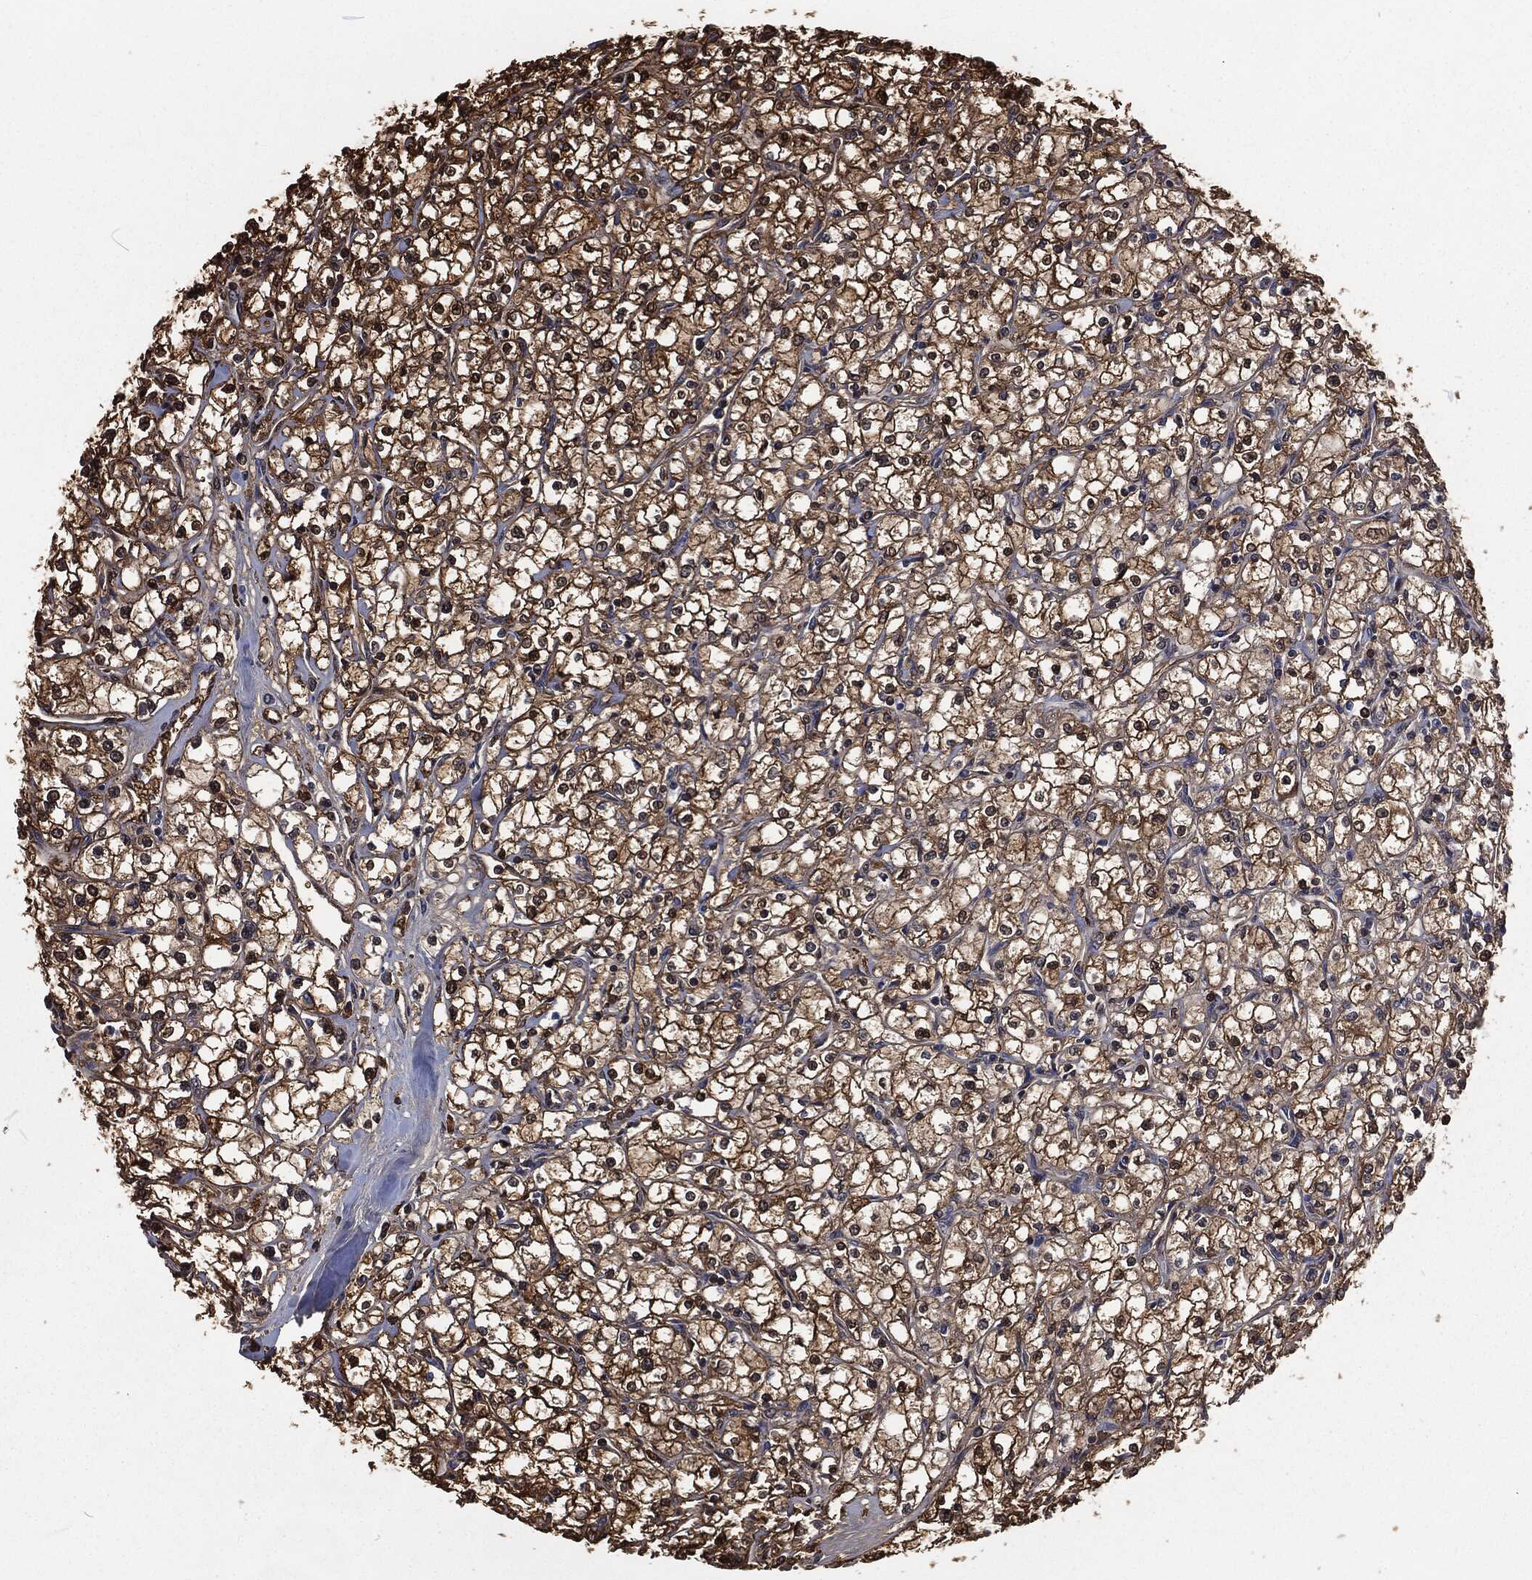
{"staining": {"intensity": "strong", "quantity": ">75%", "location": "cytoplasmic/membranous"}, "tissue": "renal cancer", "cell_type": "Tumor cells", "image_type": "cancer", "snomed": [{"axis": "morphology", "description": "Adenocarcinoma, NOS"}, {"axis": "topography", "description": "Kidney"}], "caption": "Approximately >75% of tumor cells in human renal cancer (adenocarcinoma) display strong cytoplasmic/membranous protein staining as visualized by brown immunohistochemical staining.", "gene": "PRDX4", "patient": {"sex": "male", "age": 67}}